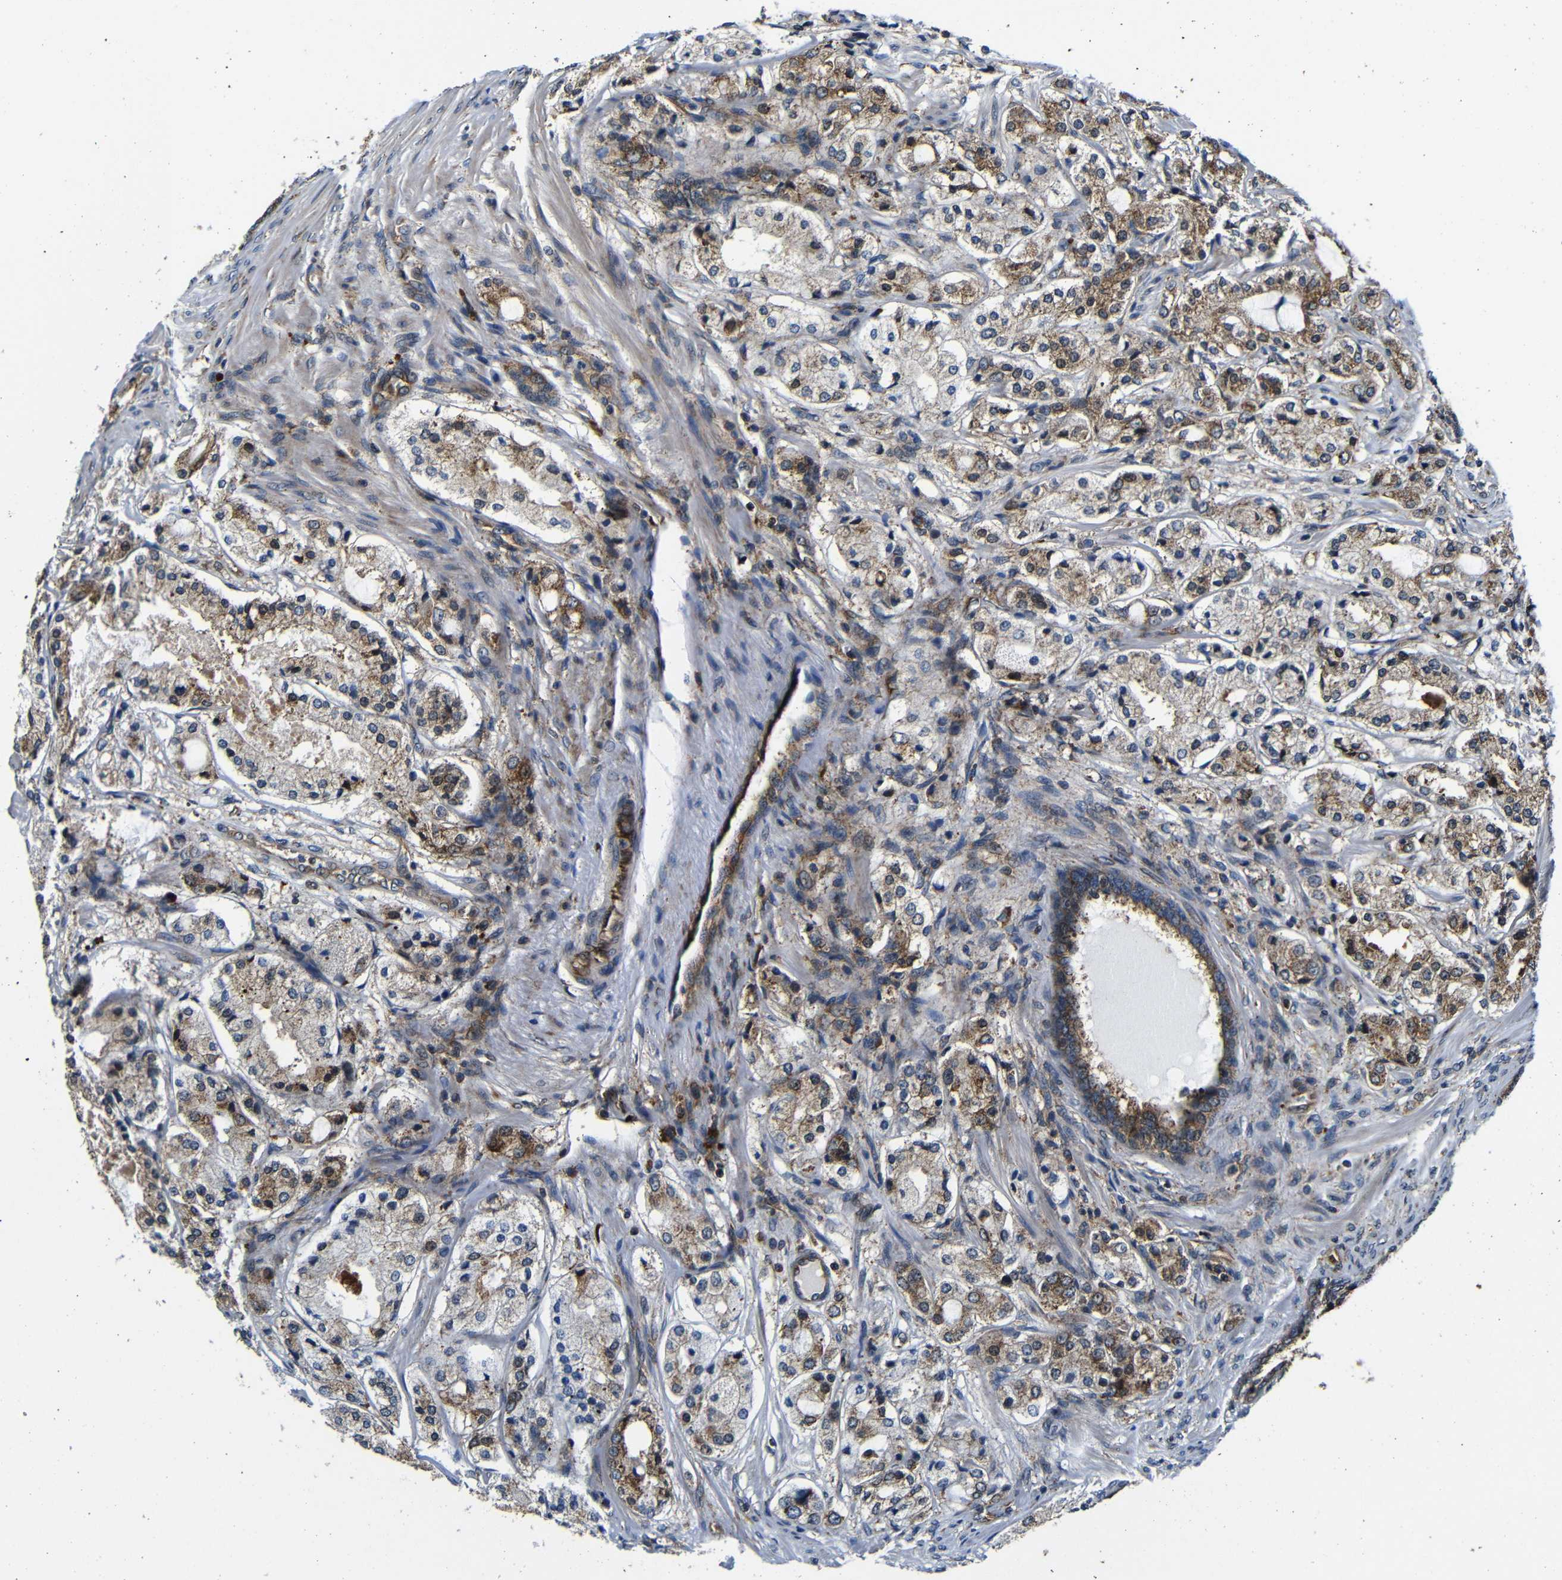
{"staining": {"intensity": "moderate", "quantity": ">75%", "location": "cytoplasmic/membranous"}, "tissue": "prostate cancer", "cell_type": "Tumor cells", "image_type": "cancer", "snomed": [{"axis": "morphology", "description": "Adenocarcinoma, High grade"}, {"axis": "topography", "description": "Prostate"}], "caption": "Immunohistochemistry of human prostate cancer (high-grade adenocarcinoma) demonstrates medium levels of moderate cytoplasmic/membranous positivity in approximately >75% of tumor cells.", "gene": "ABCE1", "patient": {"sex": "male", "age": 65}}